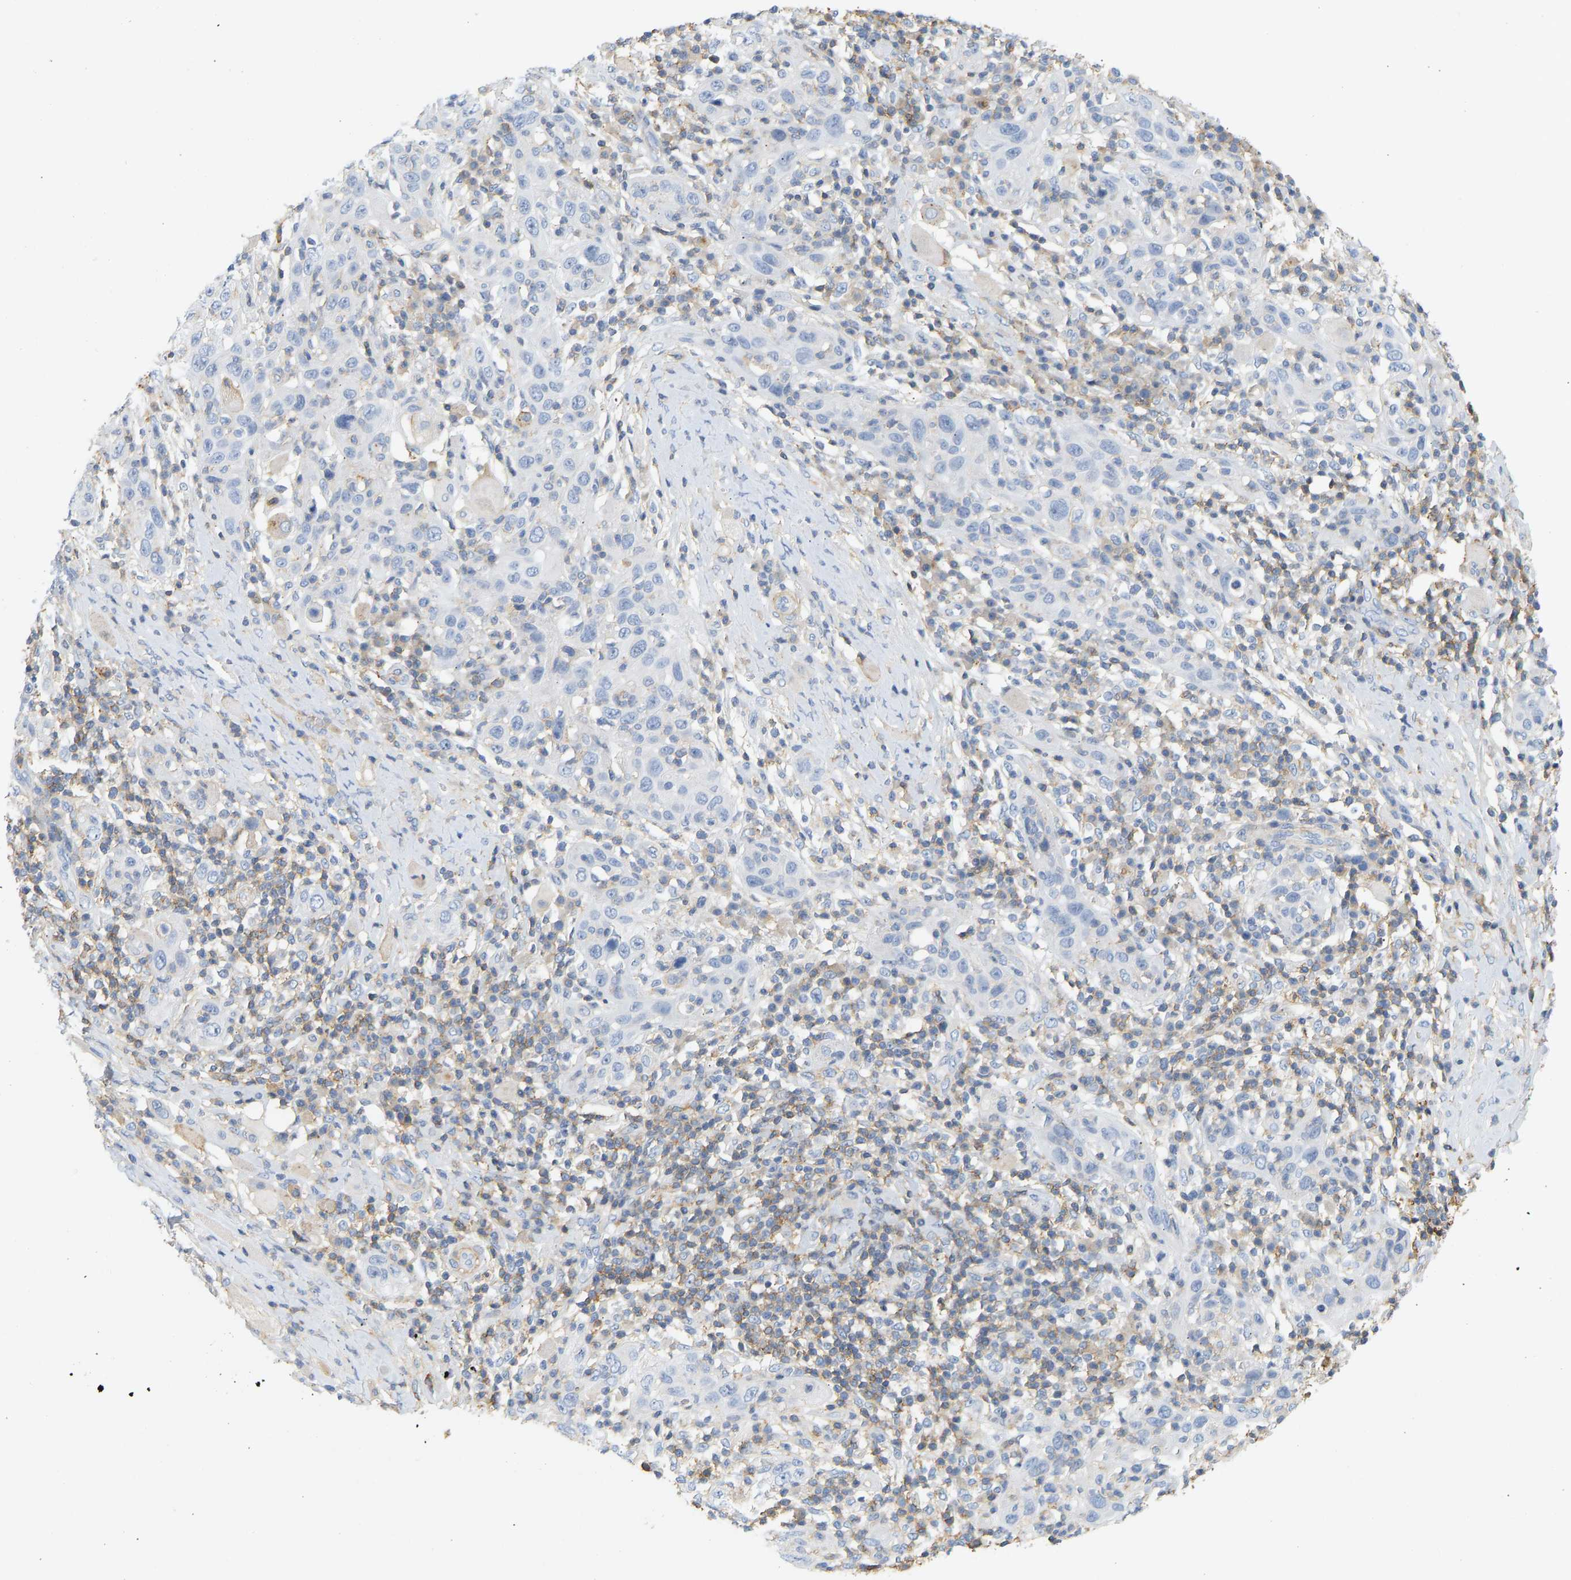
{"staining": {"intensity": "negative", "quantity": "none", "location": "none"}, "tissue": "skin cancer", "cell_type": "Tumor cells", "image_type": "cancer", "snomed": [{"axis": "morphology", "description": "Squamous cell carcinoma, NOS"}, {"axis": "topography", "description": "Skin"}], "caption": "Immunohistochemistry of skin cancer exhibits no staining in tumor cells.", "gene": "BVES", "patient": {"sex": "female", "age": 88}}